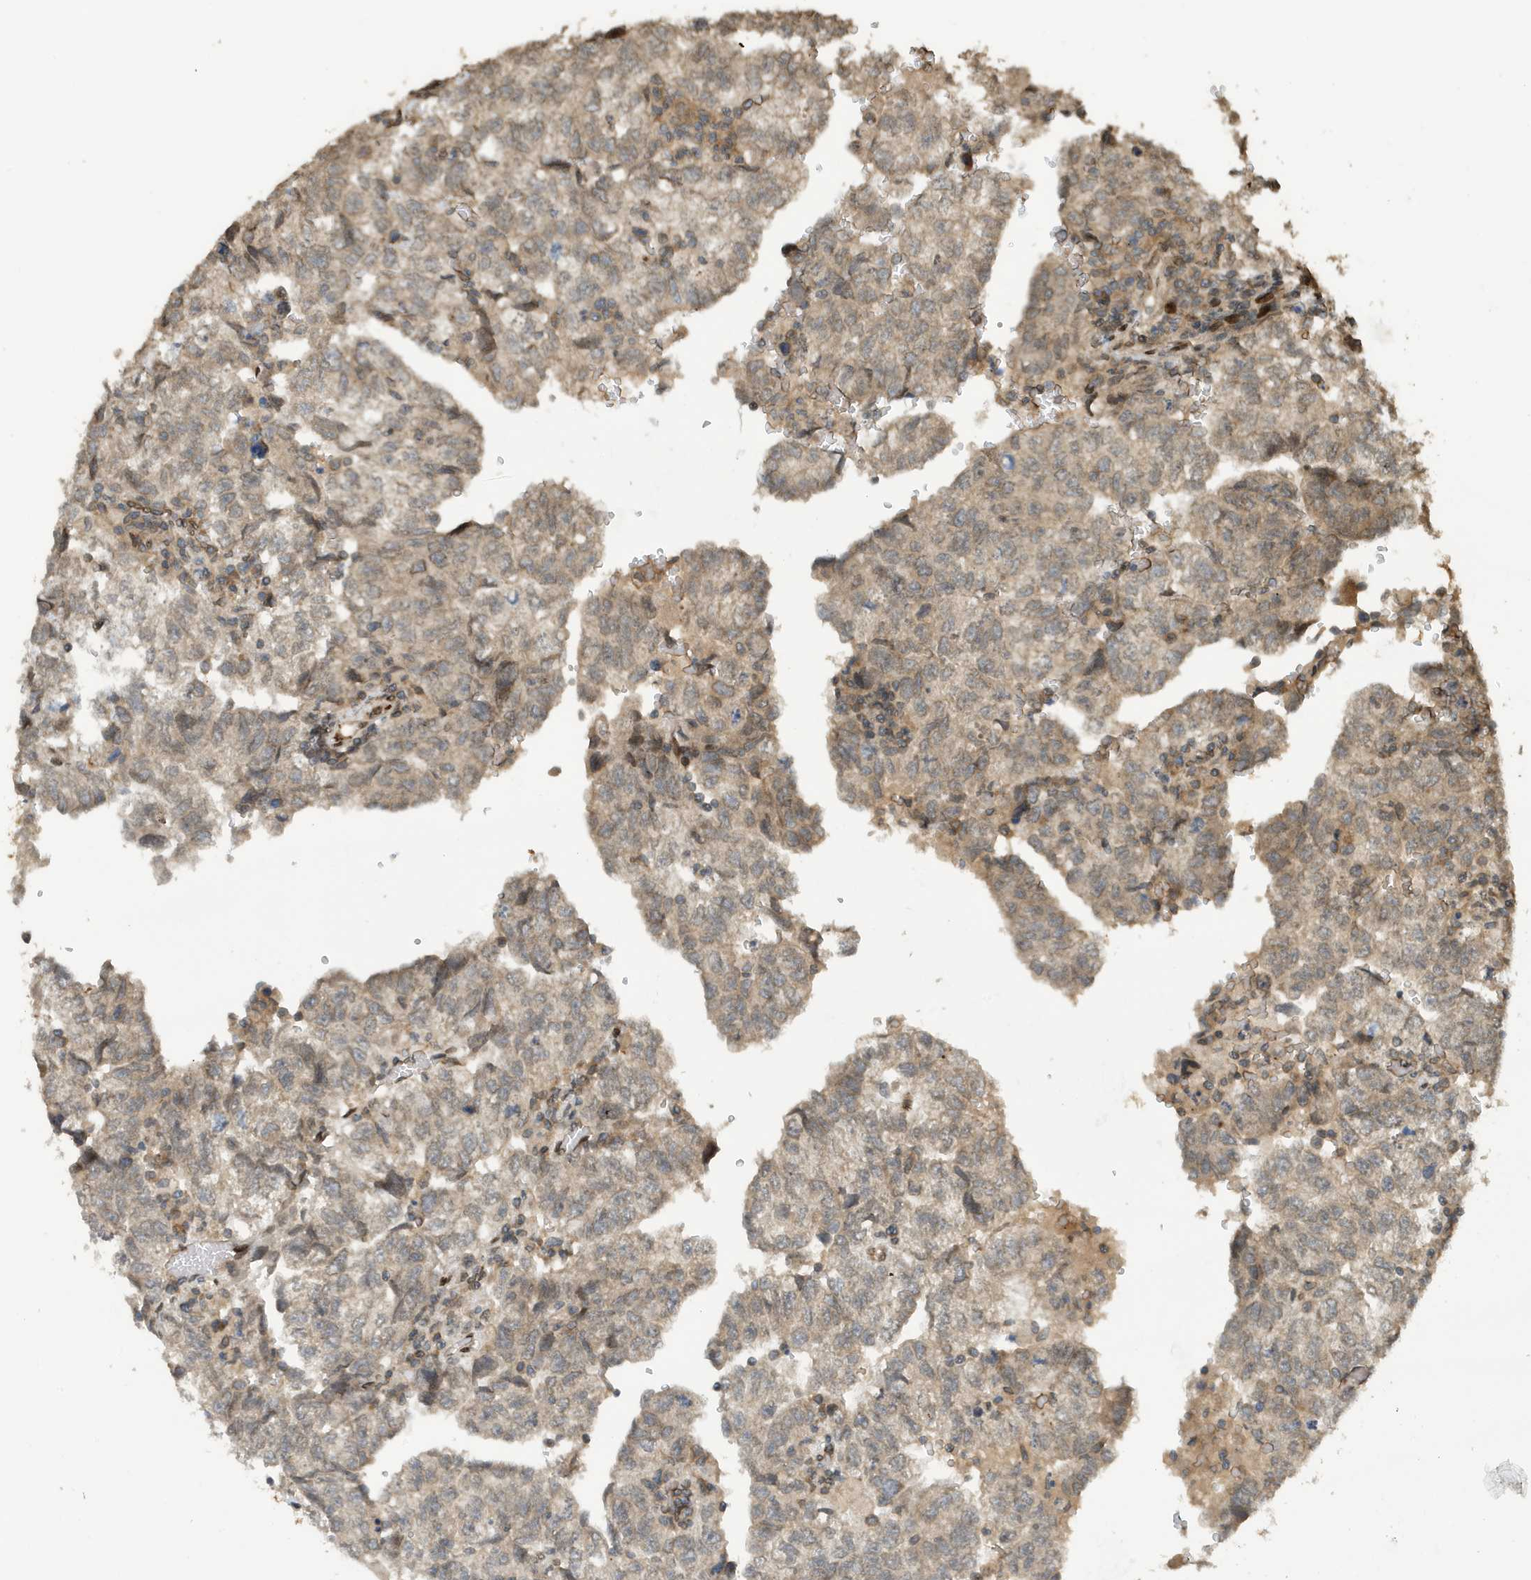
{"staining": {"intensity": "weak", "quantity": "<25%", "location": "cytoplasmic/membranous,nuclear"}, "tissue": "testis cancer", "cell_type": "Tumor cells", "image_type": "cancer", "snomed": [{"axis": "morphology", "description": "Carcinoma, Embryonal, NOS"}, {"axis": "topography", "description": "Testis"}], "caption": "Immunohistochemistry histopathology image of neoplastic tissue: testis embryonal carcinoma stained with DAB reveals no significant protein positivity in tumor cells.", "gene": "DUSP18", "patient": {"sex": "male", "age": 36}}